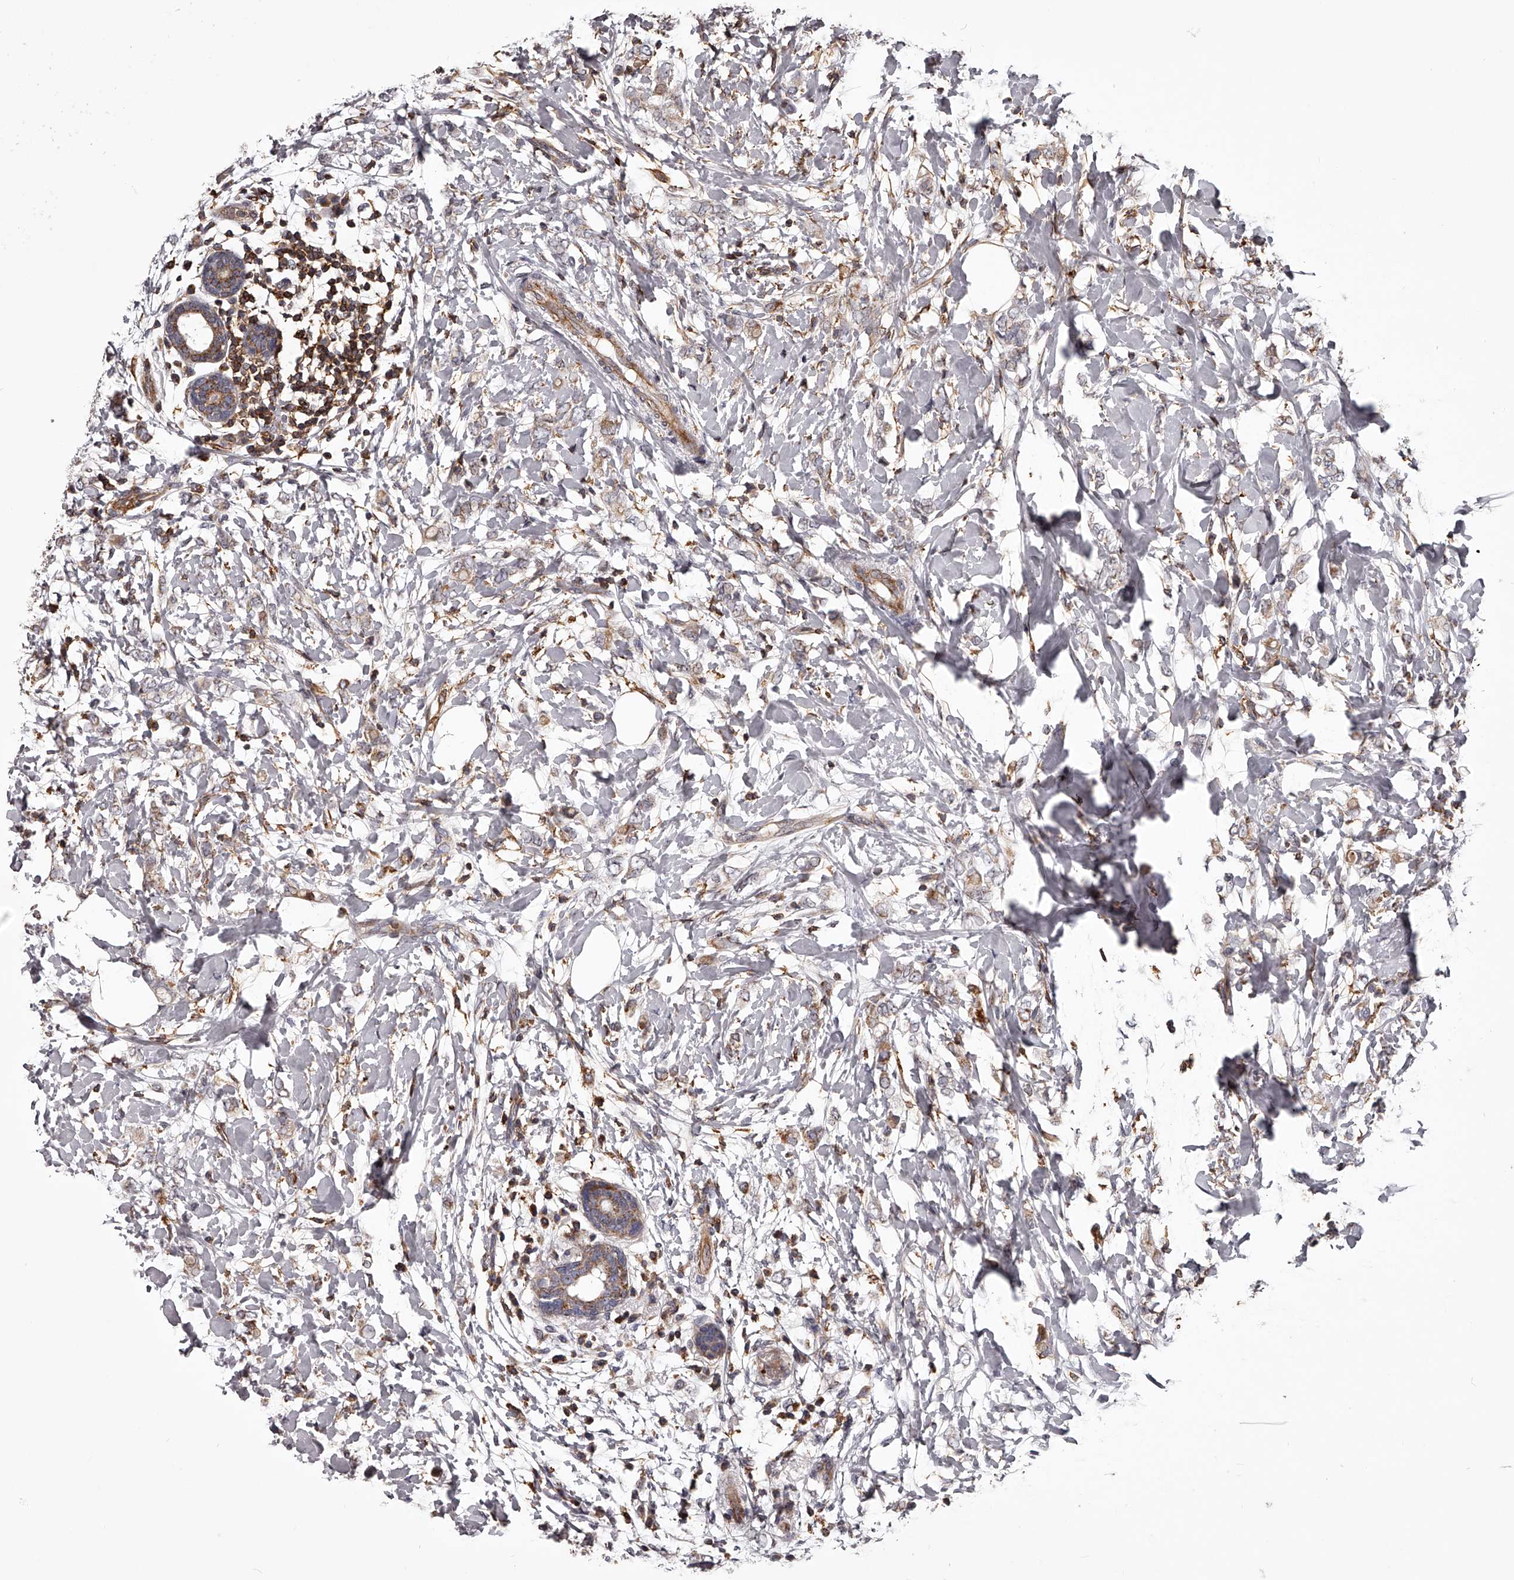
{"staining": {"intensity": "moderate", "quantity": ">75%", "location": "cytoplasmic/membranous"}, "tissue": "breast cancer", "cell_type": "Tumor cells", "image_type": "cancer", "snomed": [{"axis": "morphology", "description": "Normal tissue, NOS"}, {"axis": "morphology", "description": "Lobular carcinoma"}, {"axis": "topography", "description": "Breast"}], "caption": "Immunohistochemical staining of human breast cancer (lobular carcinoma) reveals medium levels of moderate cytoplasmic/membranous protein expression in about >75% of tumor cells.", "gene": "RRP36", "patient": {"sex": "female", "age": 47}}